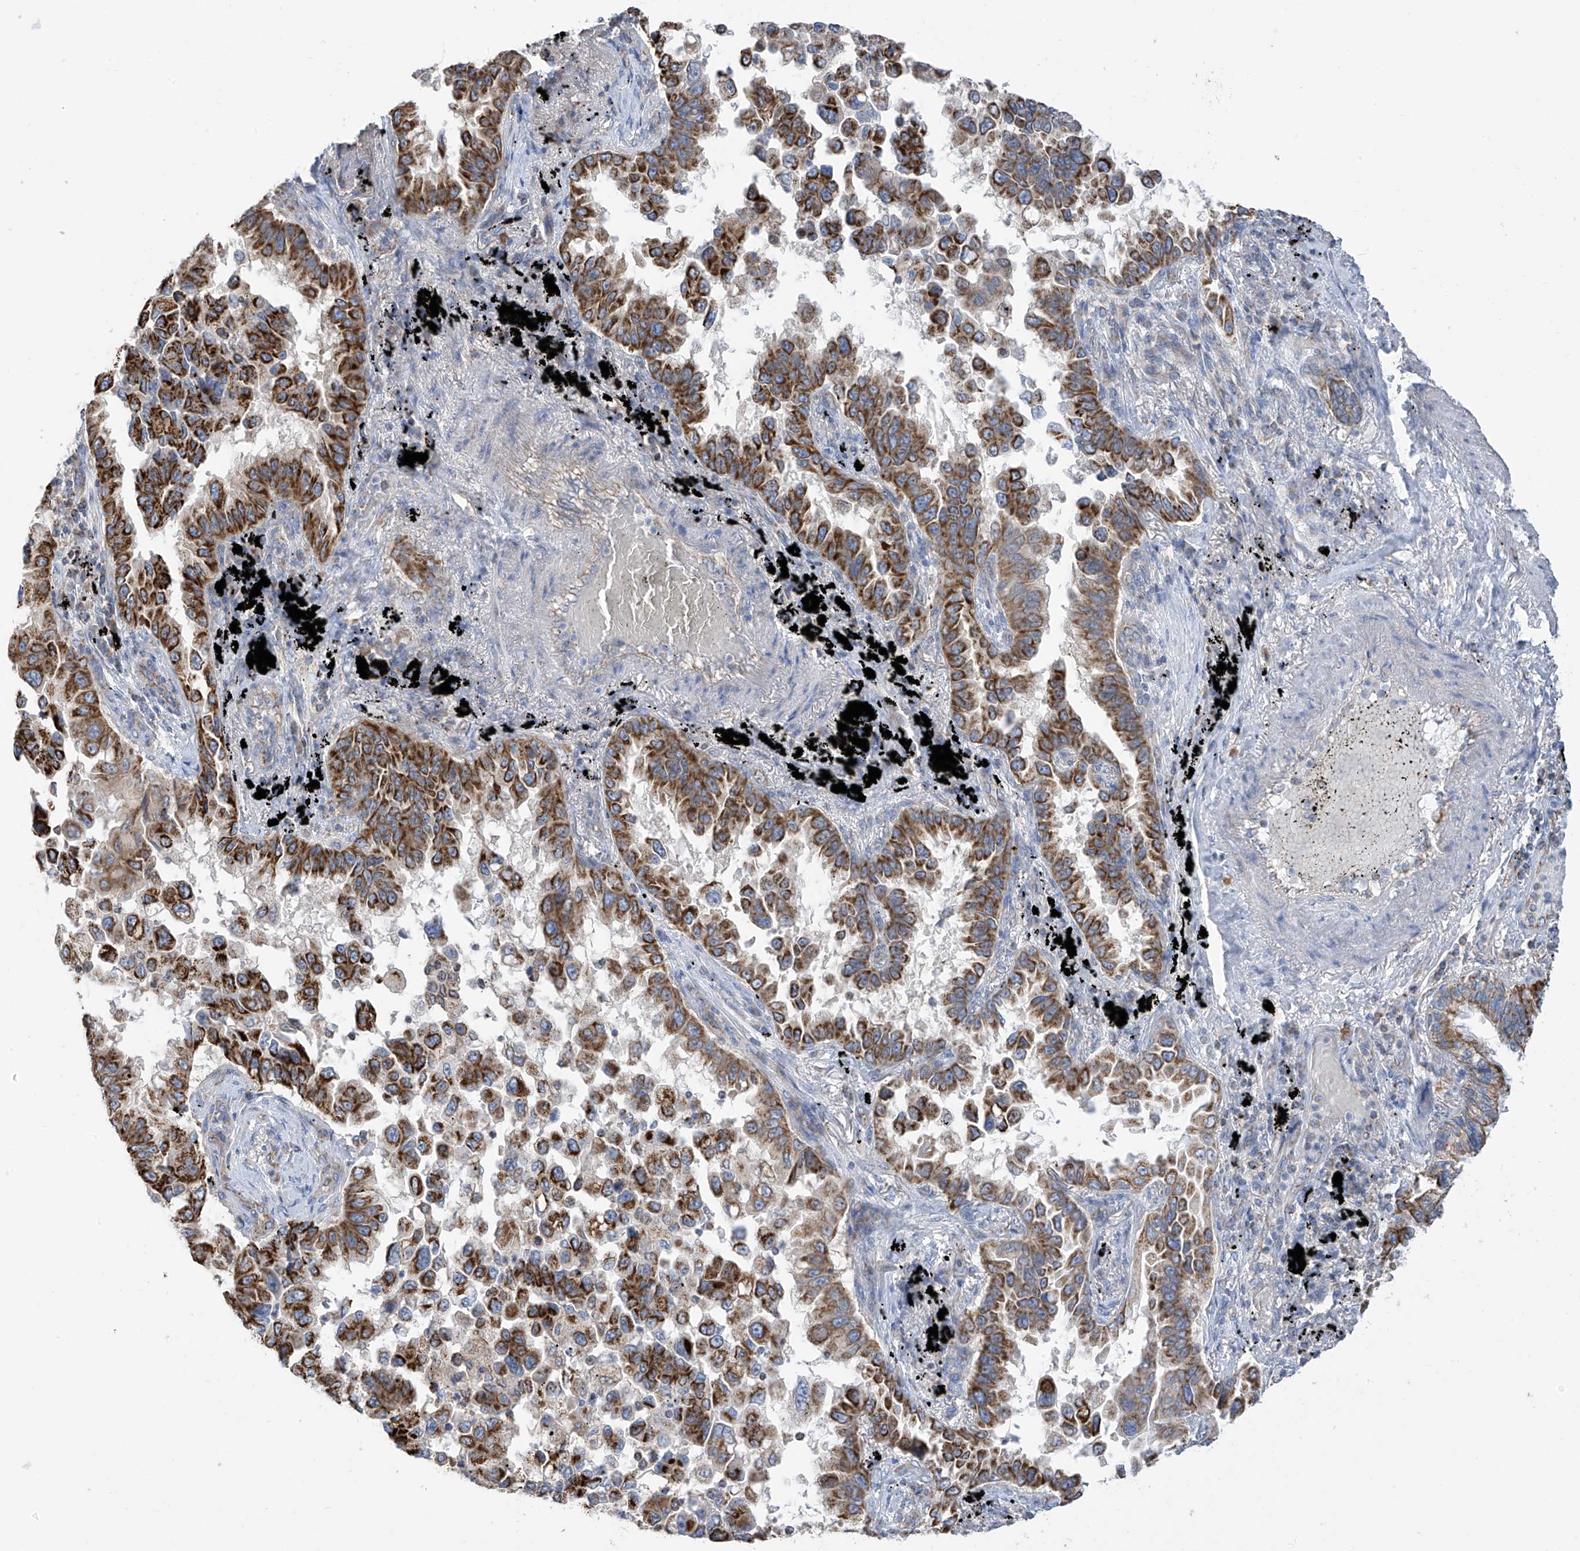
{"staining": {"intensity": "strong", "quantity": ">75%", "location": "cytoplasmic/membranous"}, "tissue": "lung cancer", "cell_type": "Tumor cells", "image_type": "cancer", "snomed": [{"axis": "morphology", "description": "Adenocarcinoma, NOS"}, {"axis": "topography", "description": "Lung"}], "caption": "IHC staining of lung cancer, which exhibits high levels of strong cytoplasmic/membranous positivity in approximately >75% of tumor cells indicating strong cytoplasmic/membranous protein positivity. The staining was performed using DAB (brown) for protein detection and nuclei were counterstained in hematoxylin (blue).", "gene": "PNPT1", "patient": {"sex": "female", "age": 67}}